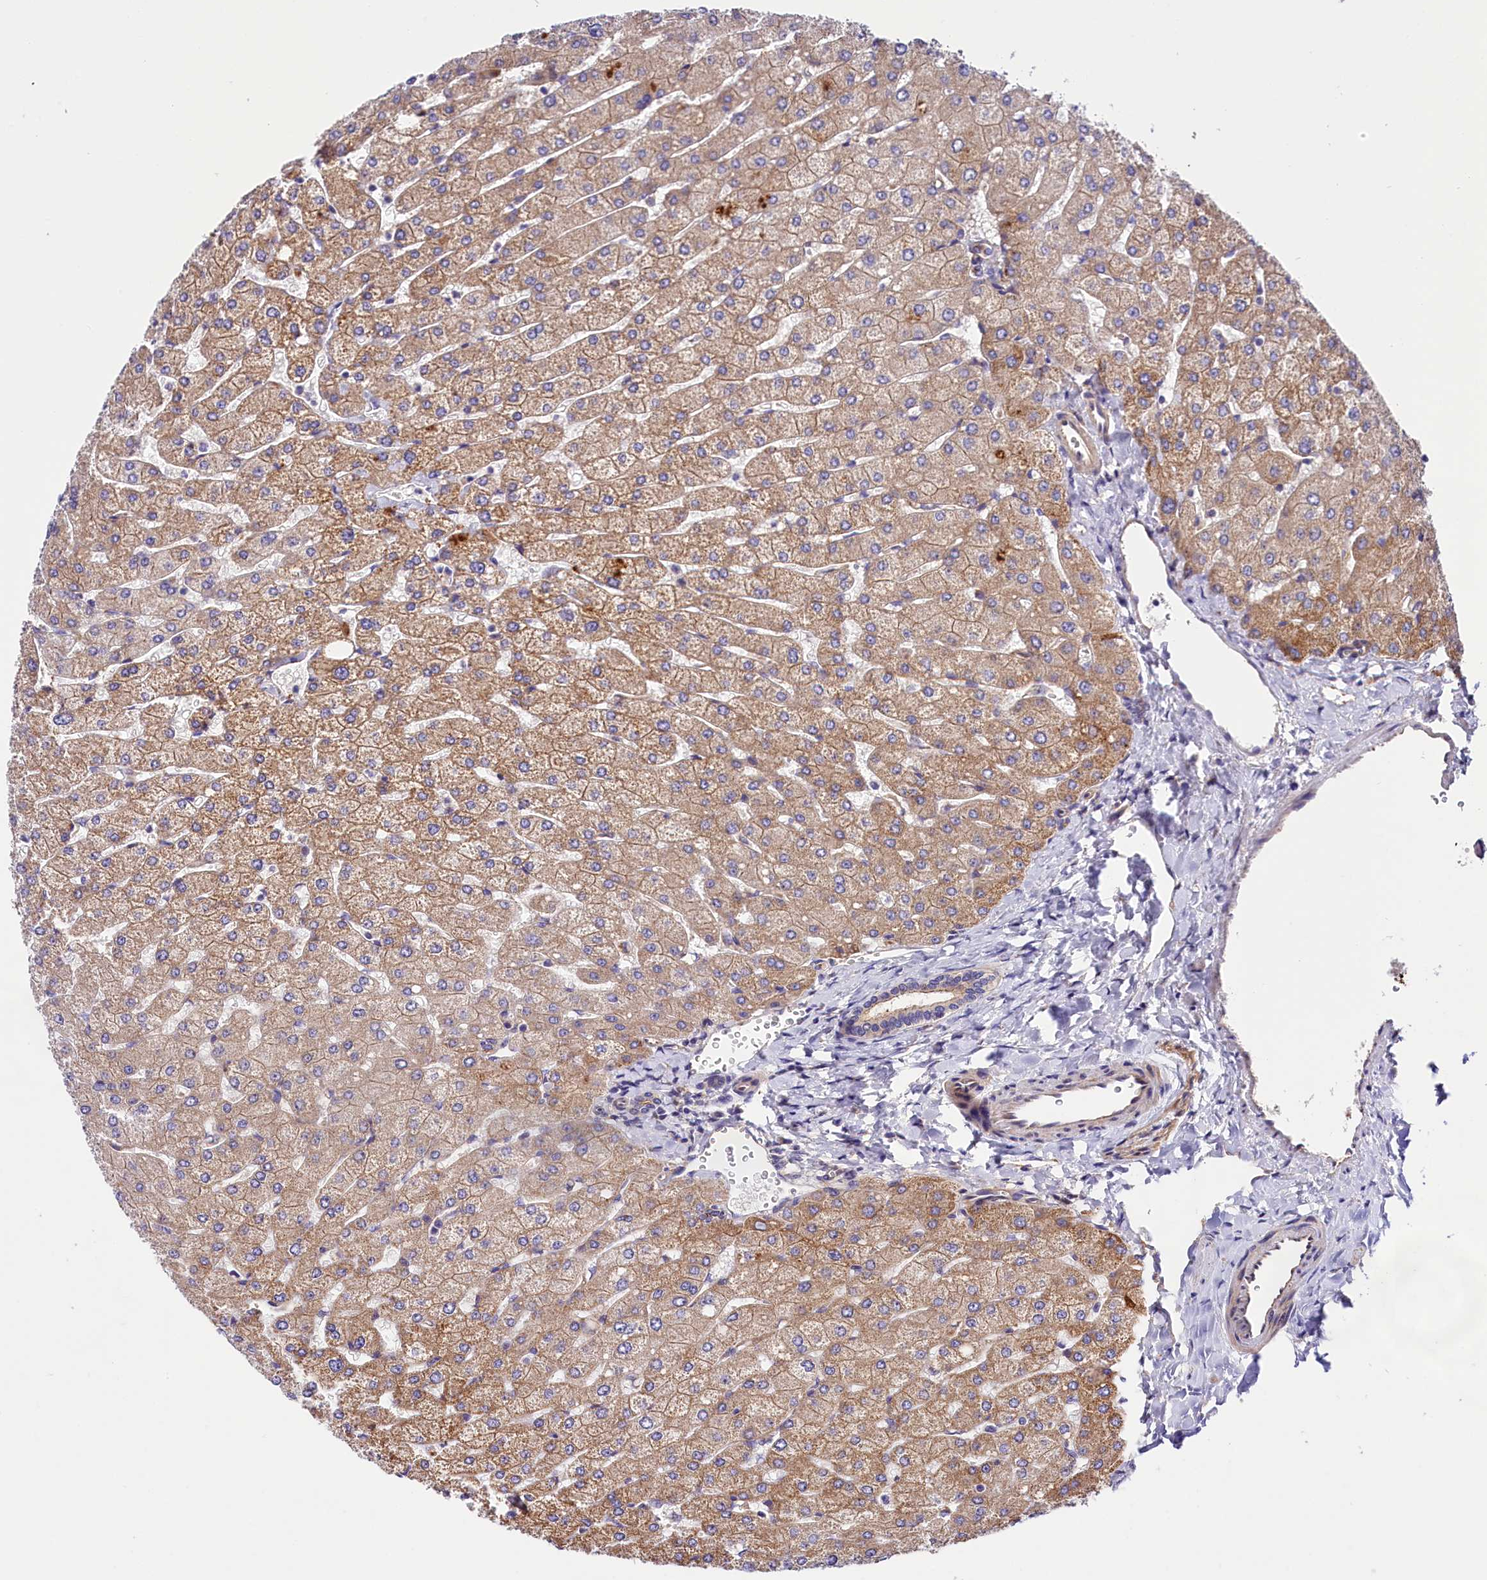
{"staining": {"intensity": "moderate", "quantity": "<25%", "location": "cytoplasmic/membranous"}, "tissue": "liver", "cell_type": "Cholangiocytes", "image_type": "normal", "snomed": [{"axis": "morphology", "description": "Normal tissue, NOS"}, {"axis": "topography", "description": "Liver"}], "caption": "A brown stain highlights moderate cytoplasmic/membranous expression of a protein in cholangiocytes of benign liver.", "gene": "ARMC6", "patient": {"sex": "male", "age": 55}}